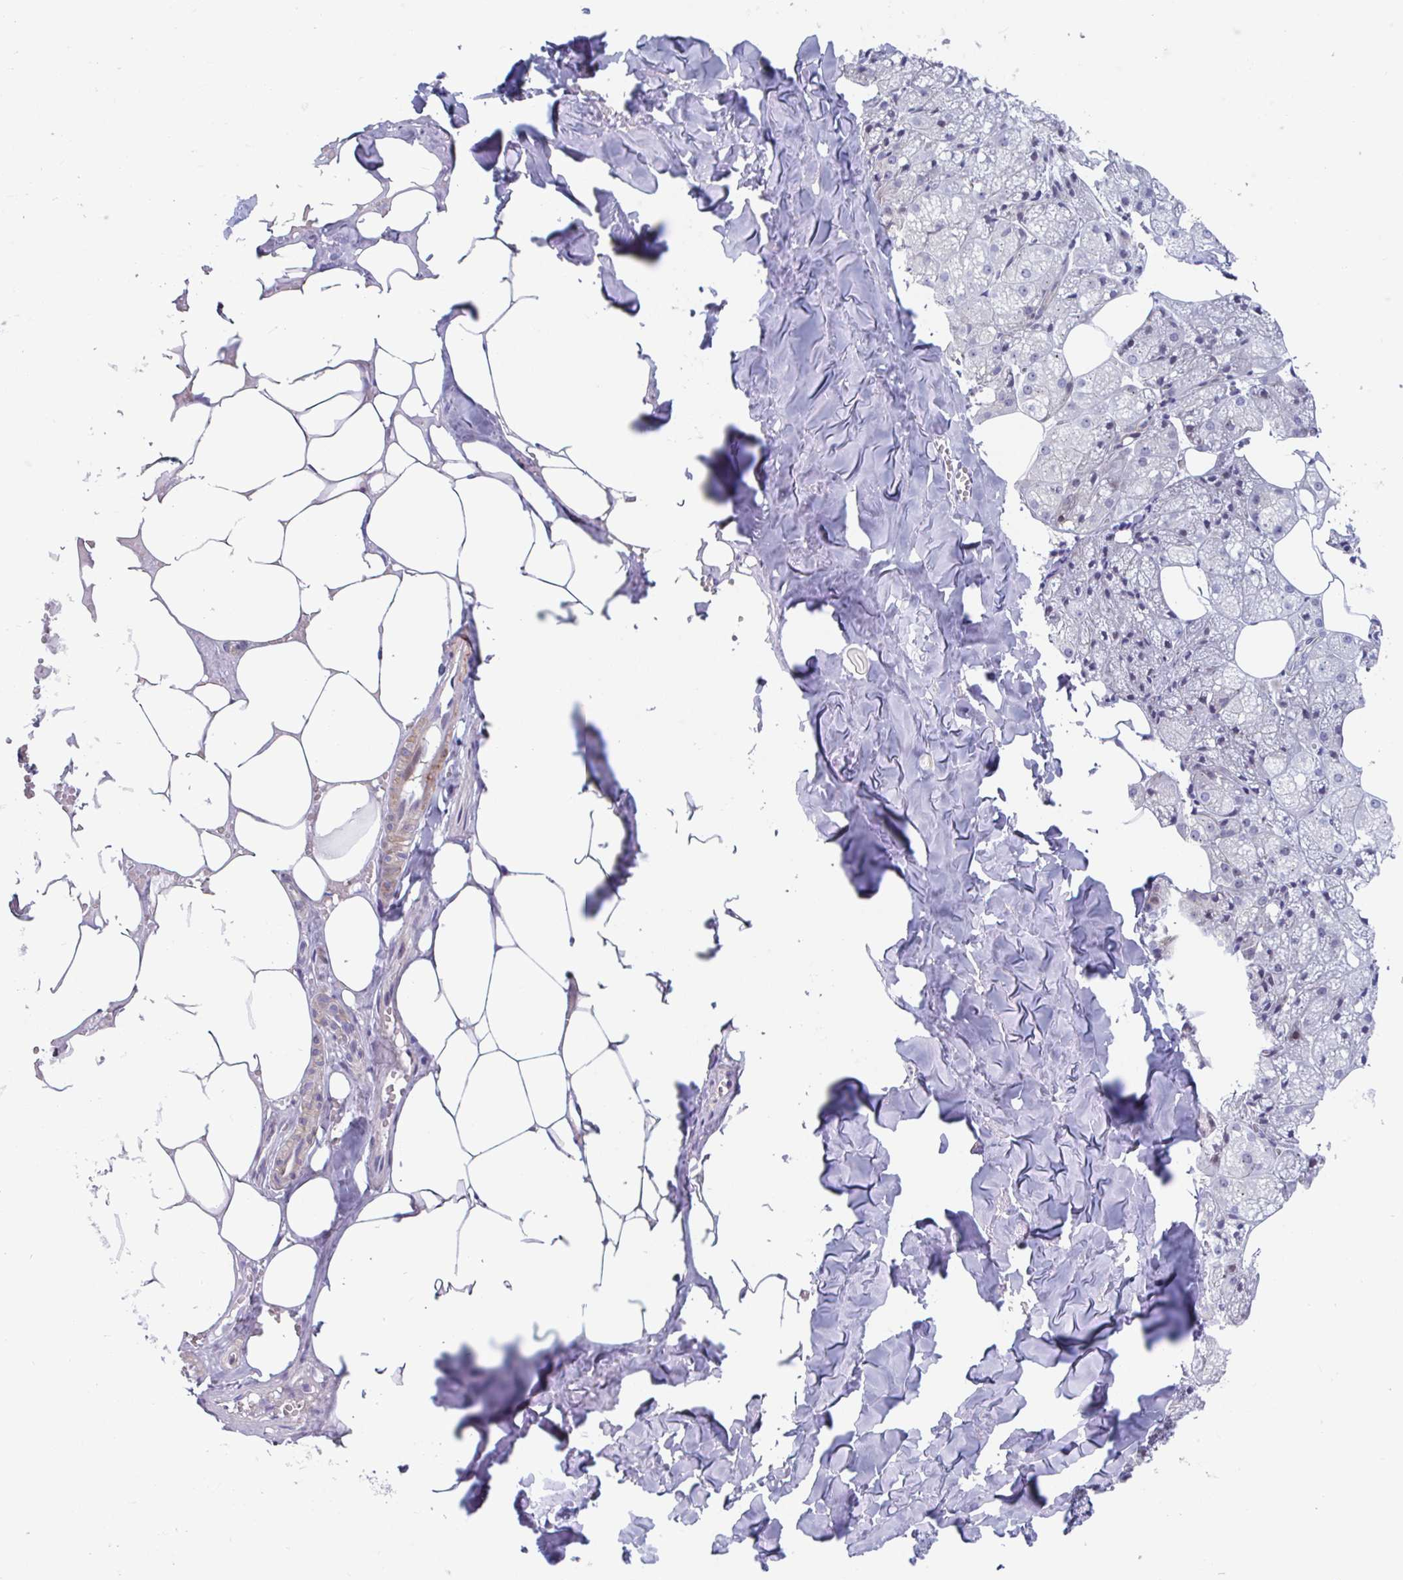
{"staining": {"intensity": "weak", "quantity": "<25%", "location": "cytoplasmic/membranous"}, "tissue": "salivary gland", "cell_type": "Glandular cells", "image_type": "normal", "snomed": [{"axis": "morphology", "description": "Normal tissue, NOS"}, {"axis": "topography", "description": "Salivary gland"}, {"axis": "topography", "description": "Peripheral nerve tissue"}], "caption": "Salivary gland was stained to show a protein in brown. There is no significant staining in glandular cells. (Stains: DAB (3,3'-diaminobenzidine) IHC with hematoxylin counter stain, Microscopy: brightfield microscopy at high magnification).", "gene": "DUXA", "patient": {"sex": "male", "age": 38}}